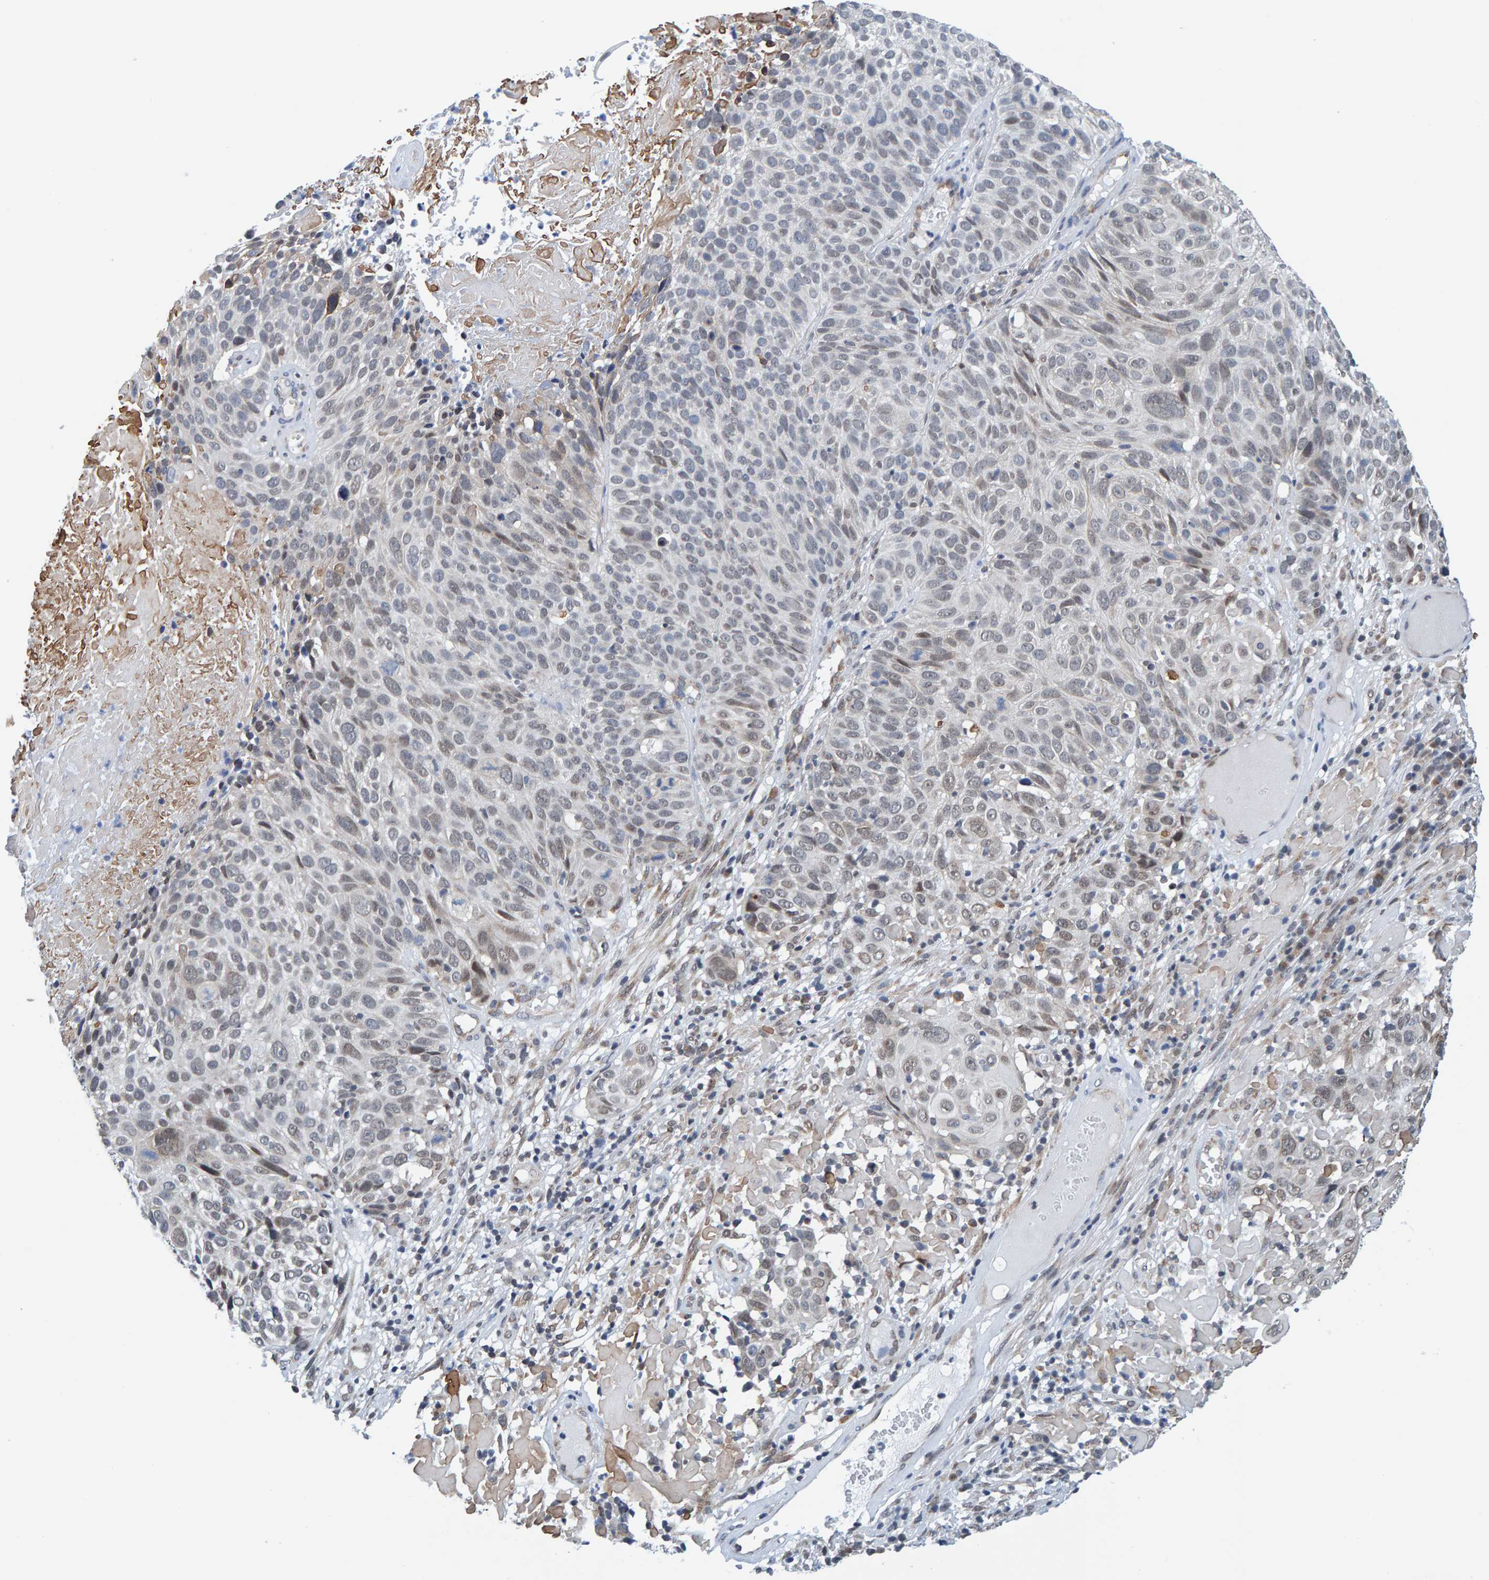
{"staining": {"intensity": "negative", "quantity": "none", "location": "none"}, "tissue": "cervical cancer", "cell_type": "Tumor cells", "image_type": "cancer", "snomed": [{"axis": "morphology", "description": "Squamous cell carcinoma, NOS"}, {"axis": "topography", "description": "Cervix"}], "caption": "Histopathology image shows no significant protein expression in tumor cells of squamous cell carcinoma (cervical).", "gene": "SCRN2", "patient": {"sex": "female", "age": 74}}